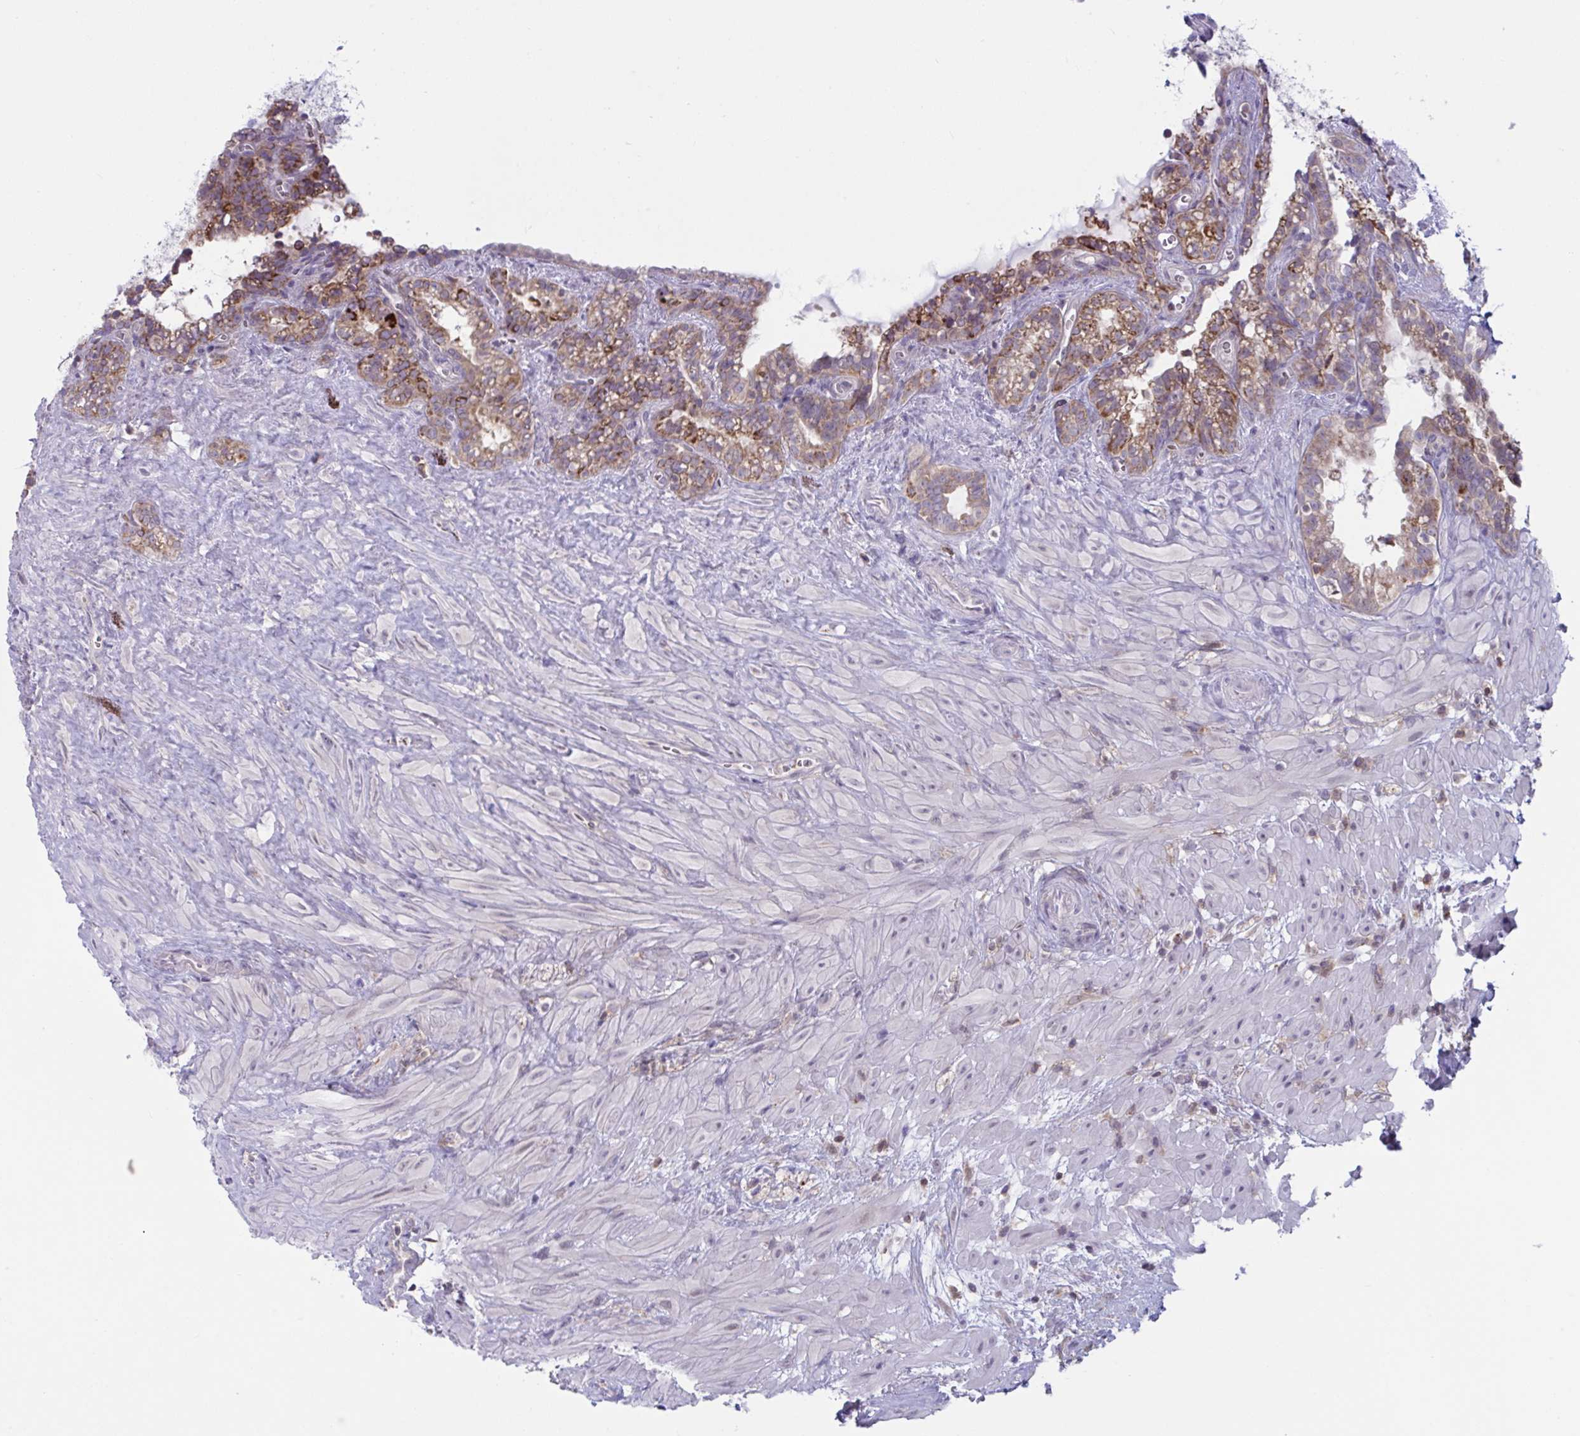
{"staining": {"intensity": "moderate", "quantity": "25%-75%", "location": "cytoplasmic/membranous"}, "tissue": "seminal vesicle", "cell_type": "Glandular cells", "image_type": "normal", "snomed": [{"axis": "morphology", "description": "Normal tissue, NOS"}, {"axis": "topography", "description": "Seminal veicle"}], "caption": "An immunohistochemistry photomicrograph of normal tissue is shown. Protein staining in brown labels moderate cytoplasmic/membranous positivity in seminal vesicle within glandular cells.", "gene": "TANK", "patient": {"sex": "male", "age": 76}}